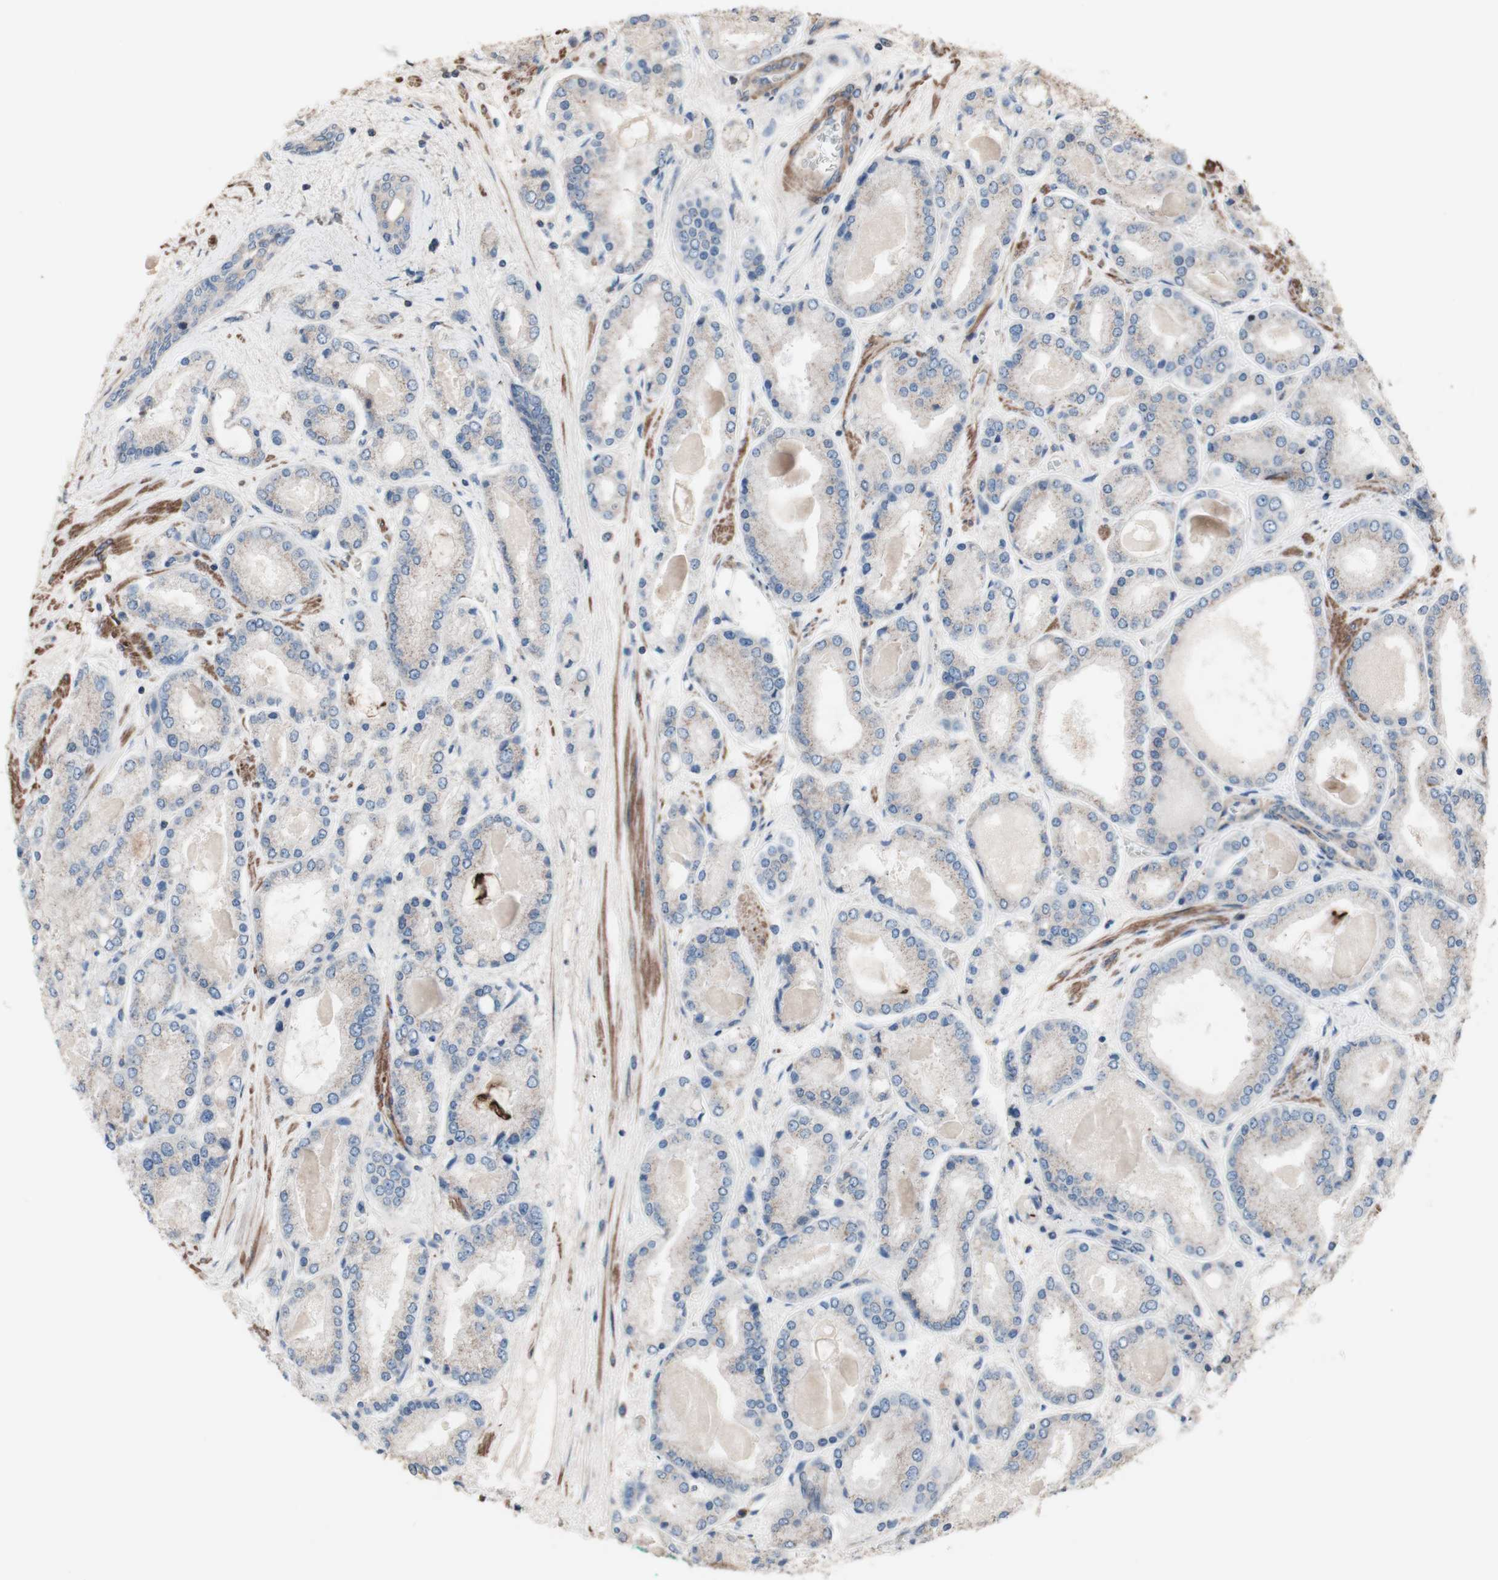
{"staining": {"intensity": "weak", "quantity": ">75%", "location": "cytoplasmic/membranous"}, "tissue": "prostate cancer", "cell_type": "Tumor cells", "image_type": "cancer", "snomed": [{"axis": "morphology", "description": "Adenocarcinoma, High grade"}, {"axis": "topography", "description": "Prostate"}], "caption": "Protein staining of prostate cancer (adenocarcinoma (high-grade)) tissue displays weak cytoplasmic/membranous expression in approximately >75% of tumor cells. (DAB (3,3'-diaminobenzidine) IHC, brown staining for protein, blue staining for nuclei).", "gene": "COPB1", "patient": {"sex": "male", "age": 59}}